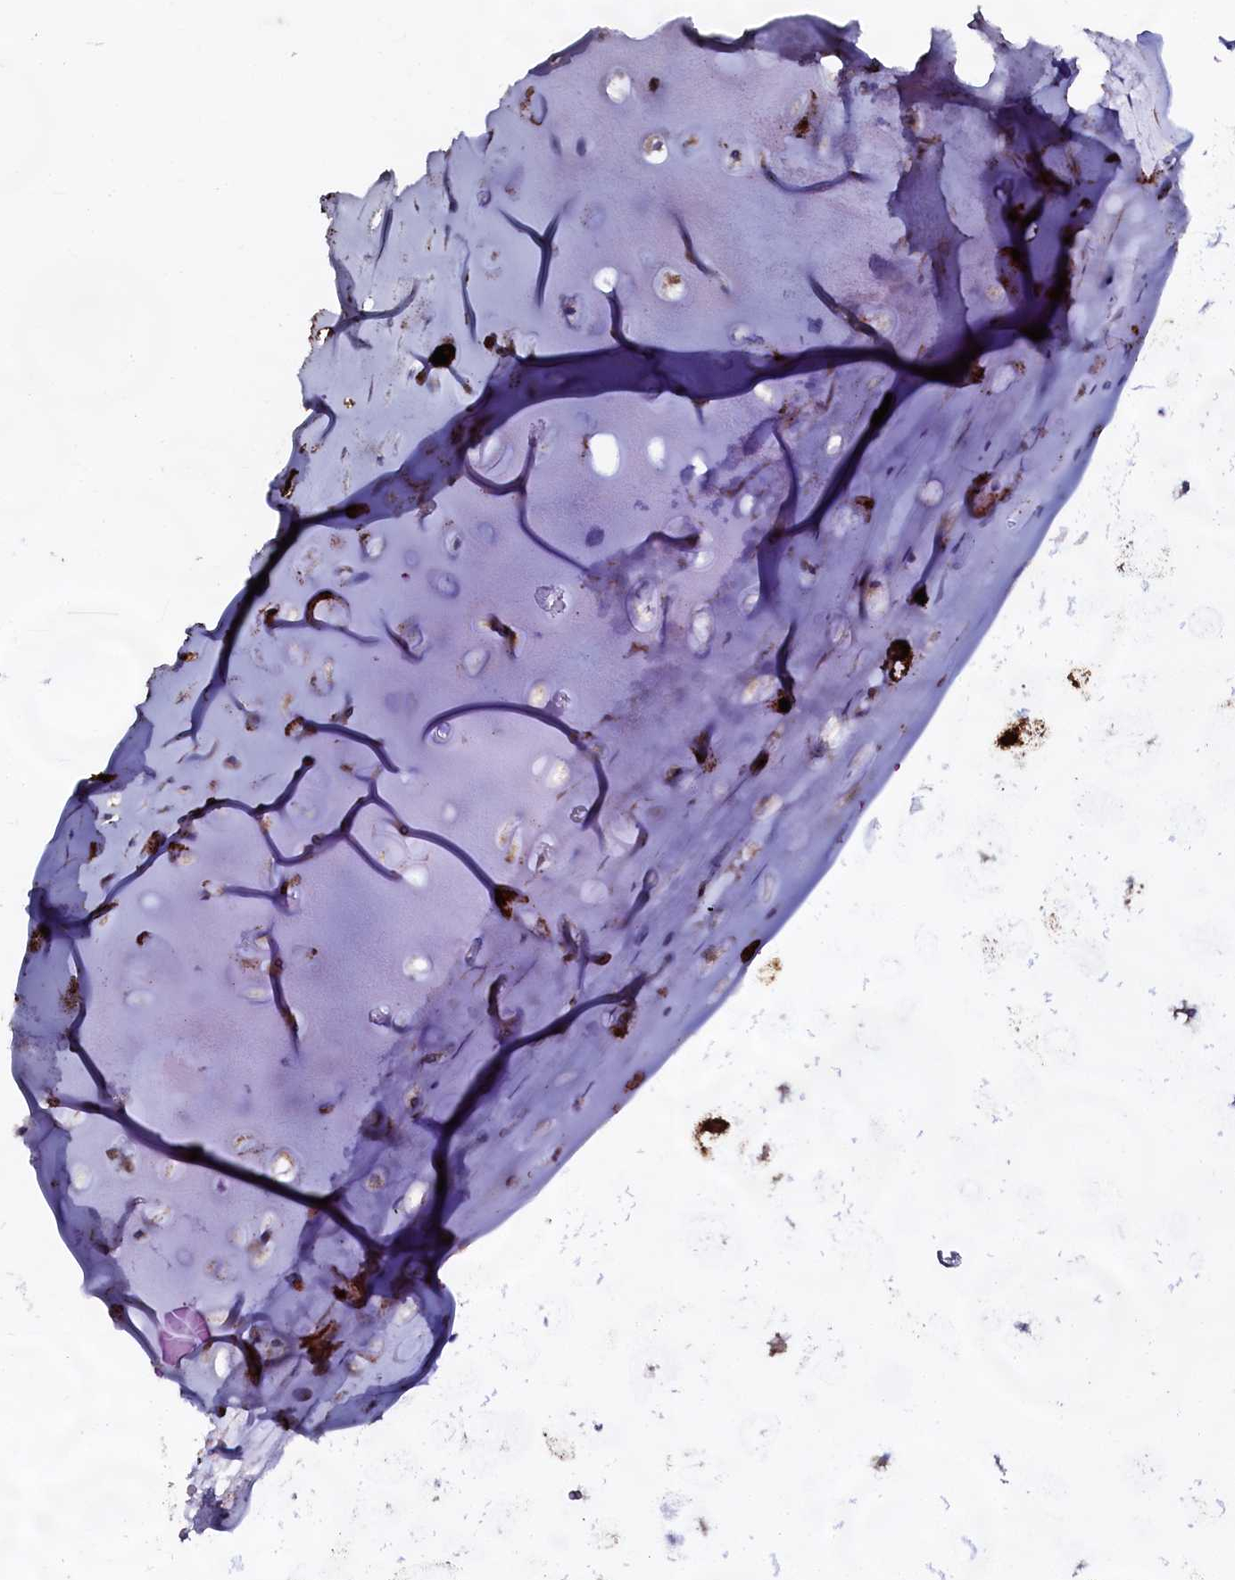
{"staining": {"intensity": "moderate", "quantity": "<25%", "location": "cytoplasmic/membranous"}, "tissue": "adipose tissue", "cell_type": "Adipocytes", "image_type": "normal", "snomed": [{"axis": "morphology", "description": "Normal tissue, NOS"}, {"axis": "topography", "description": "Lymph node"}, {"axis": "topography", "description": "Bronchus"}], "caption": "Protein staining of benign adipose tissue shows moderate cytoplasmic/membranous expression in approximately <25% of adipocytes. The protein of interest is shown in brown color, while the nuclei are stained blue.", "gene": "USPL1", "patient": {"sex": "male", "age": 63}}